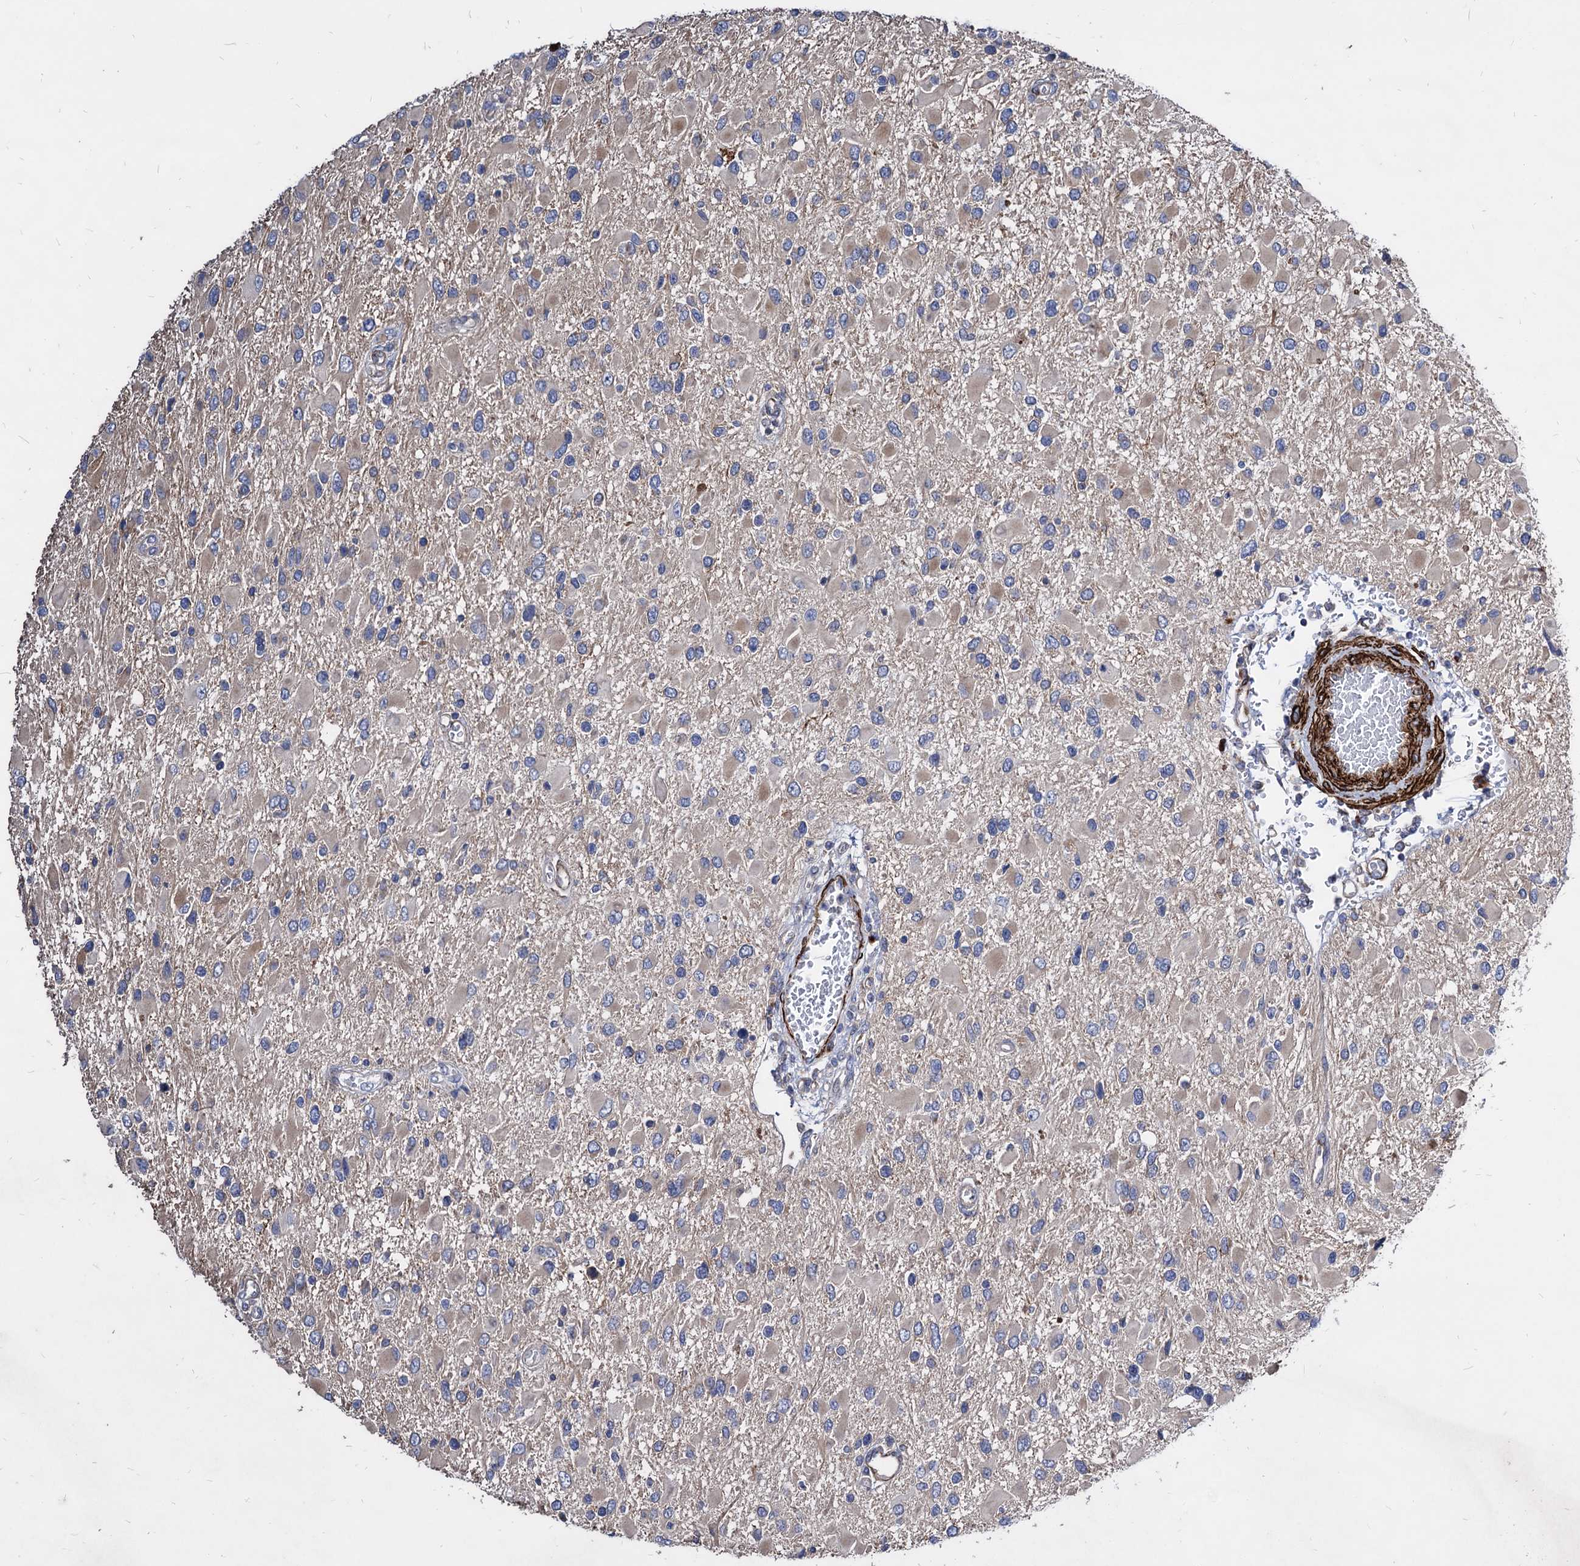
{"staining": {"intensity": "negative", "quantity": "none", "location": "none"}, "tissue": "glioma", "cell_type": "Tumor cells", "image_type": "cancer", "snomed": [{"axis": "morphology", "description": "Glioma, malignant, High grade"}, {"axis": "topography", "description": "Brain"}], "caption": "IHC of human high-grade glioma (malignant) demonstrates no positivity in tumor cells.", "gene": "WDR11", "patient": {"sex": "male", "age": 53}}